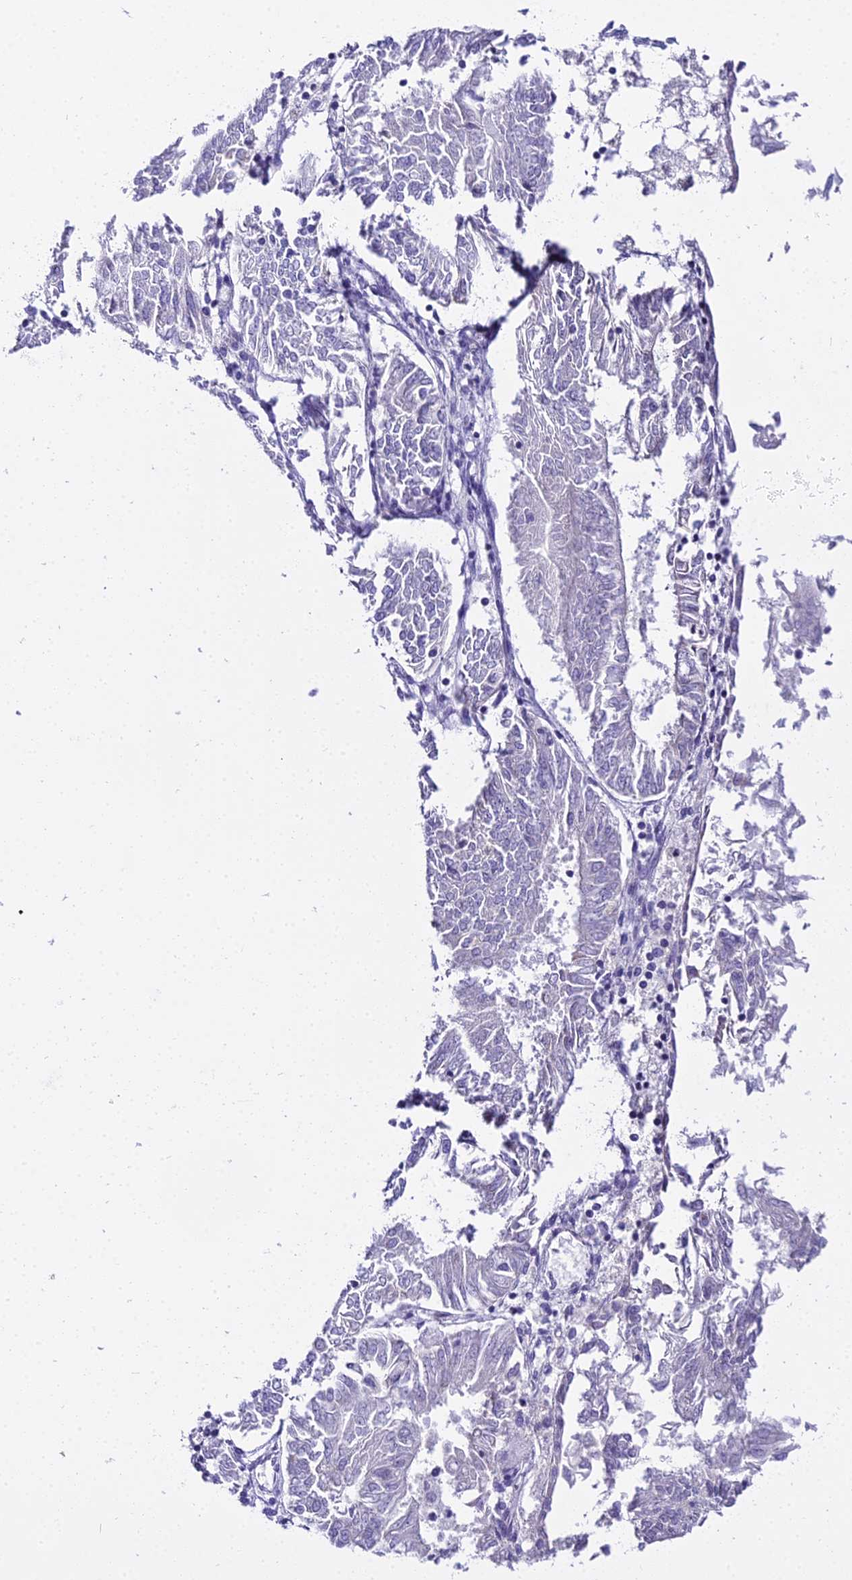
{"staining": {"intensity": "negative", "quantity": "none", "location": "none"}, "tissue": "endometrial cancer", "cell_type": "Tumor cells", "image_type": "cancer", "snomed": [{"axis": "morphology", "description": "Adenocarcinoma, NOS"}, {"axis": "topography", "description": "Endometrium"}], "caption": "Adenocarcinoma (endometrial) was stained to show a protein in brown. There is no significant positivity in tumor cells.", "gene": "CGB2", "patient": {"sex": "female", "age": 58}}